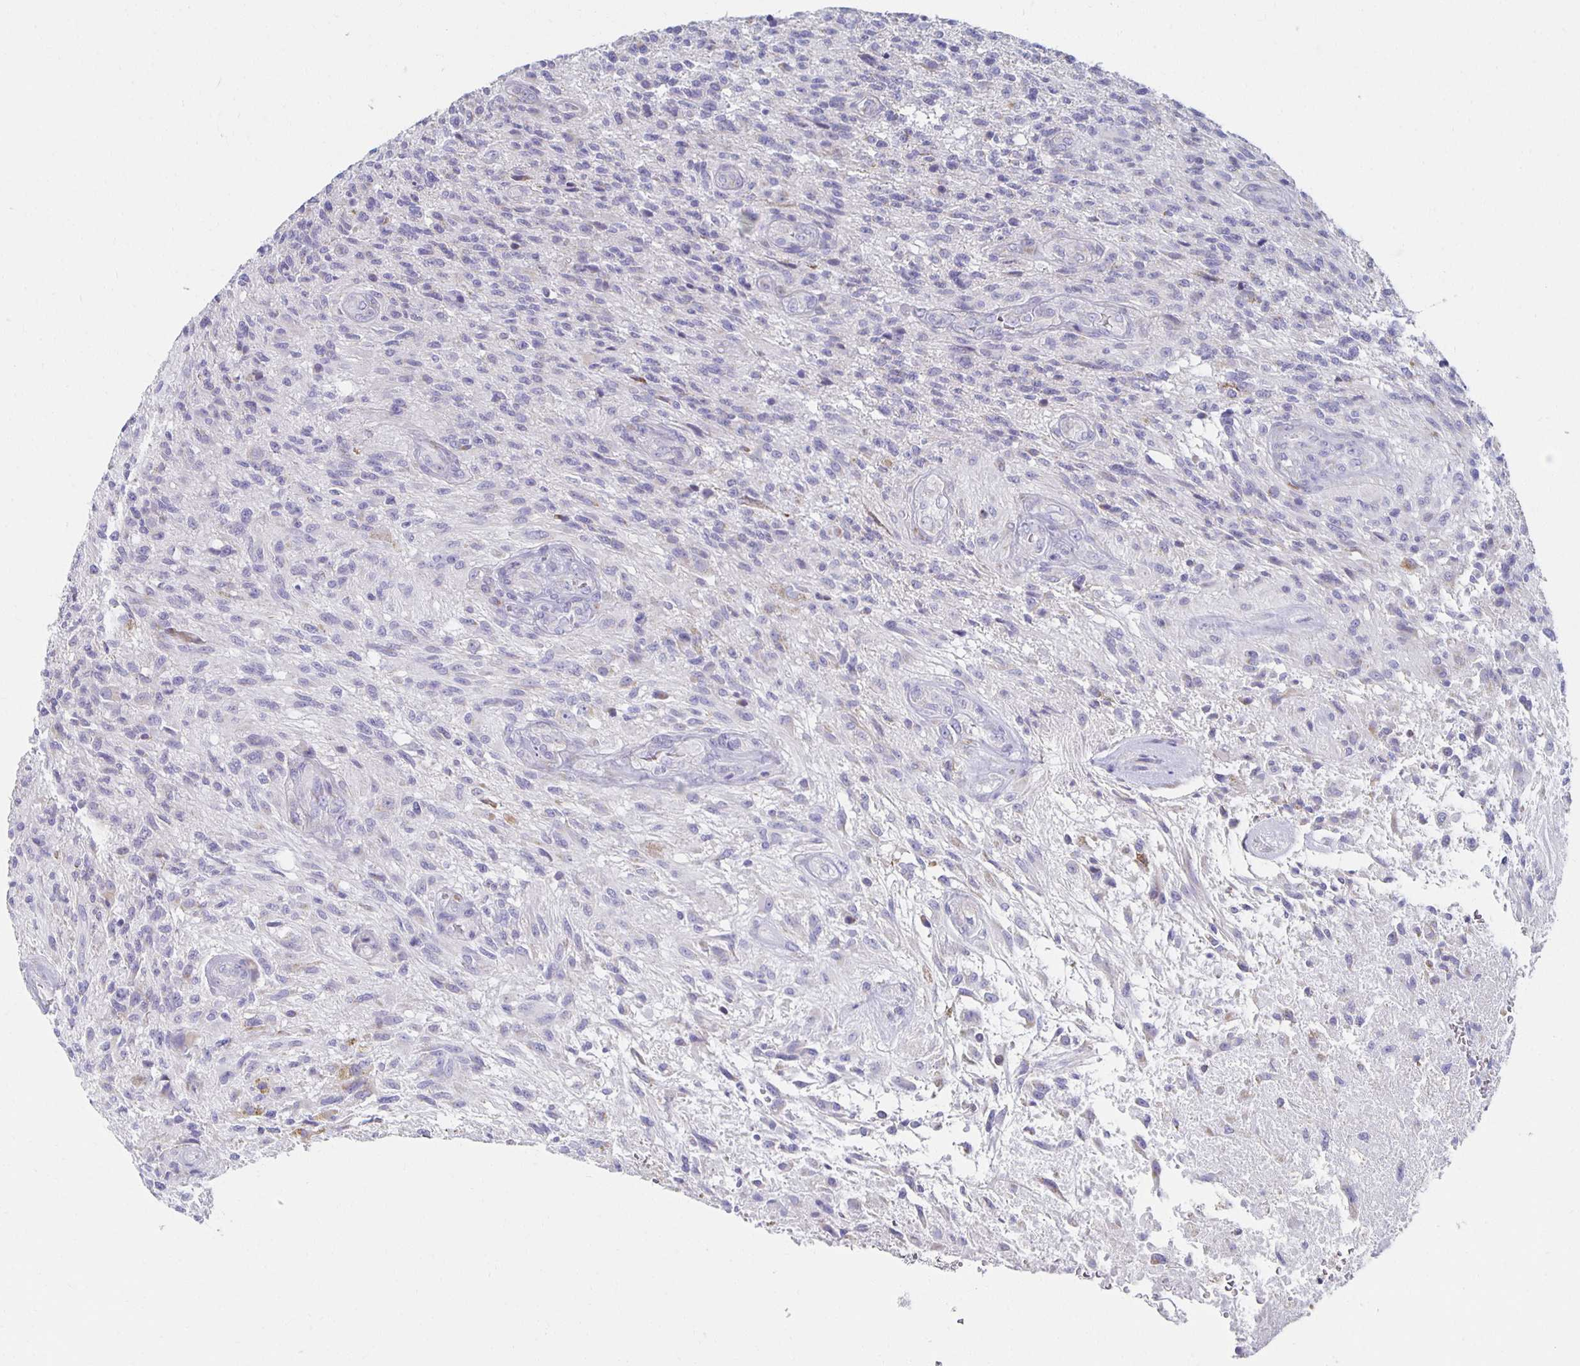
{"staining": {"intensity": "negative", "quantity": "none", "location": "none"}, "tissue": "glioma", "cell_type": "Tumor cells", "image_type": "cancer", "snomed": [{"axis": "morphology", "description": "Glioma, malignant, High grade"}, {"axis": "topography", "description": "Brain"}], "caption": "Micrograph shows no protein positivity in tumor cells of glioma tissue. (DAB immunohistochemistry with hematoxylin counter stain).", "gene": "TEX44", "patient": {"sex": "male", "age": 56}}